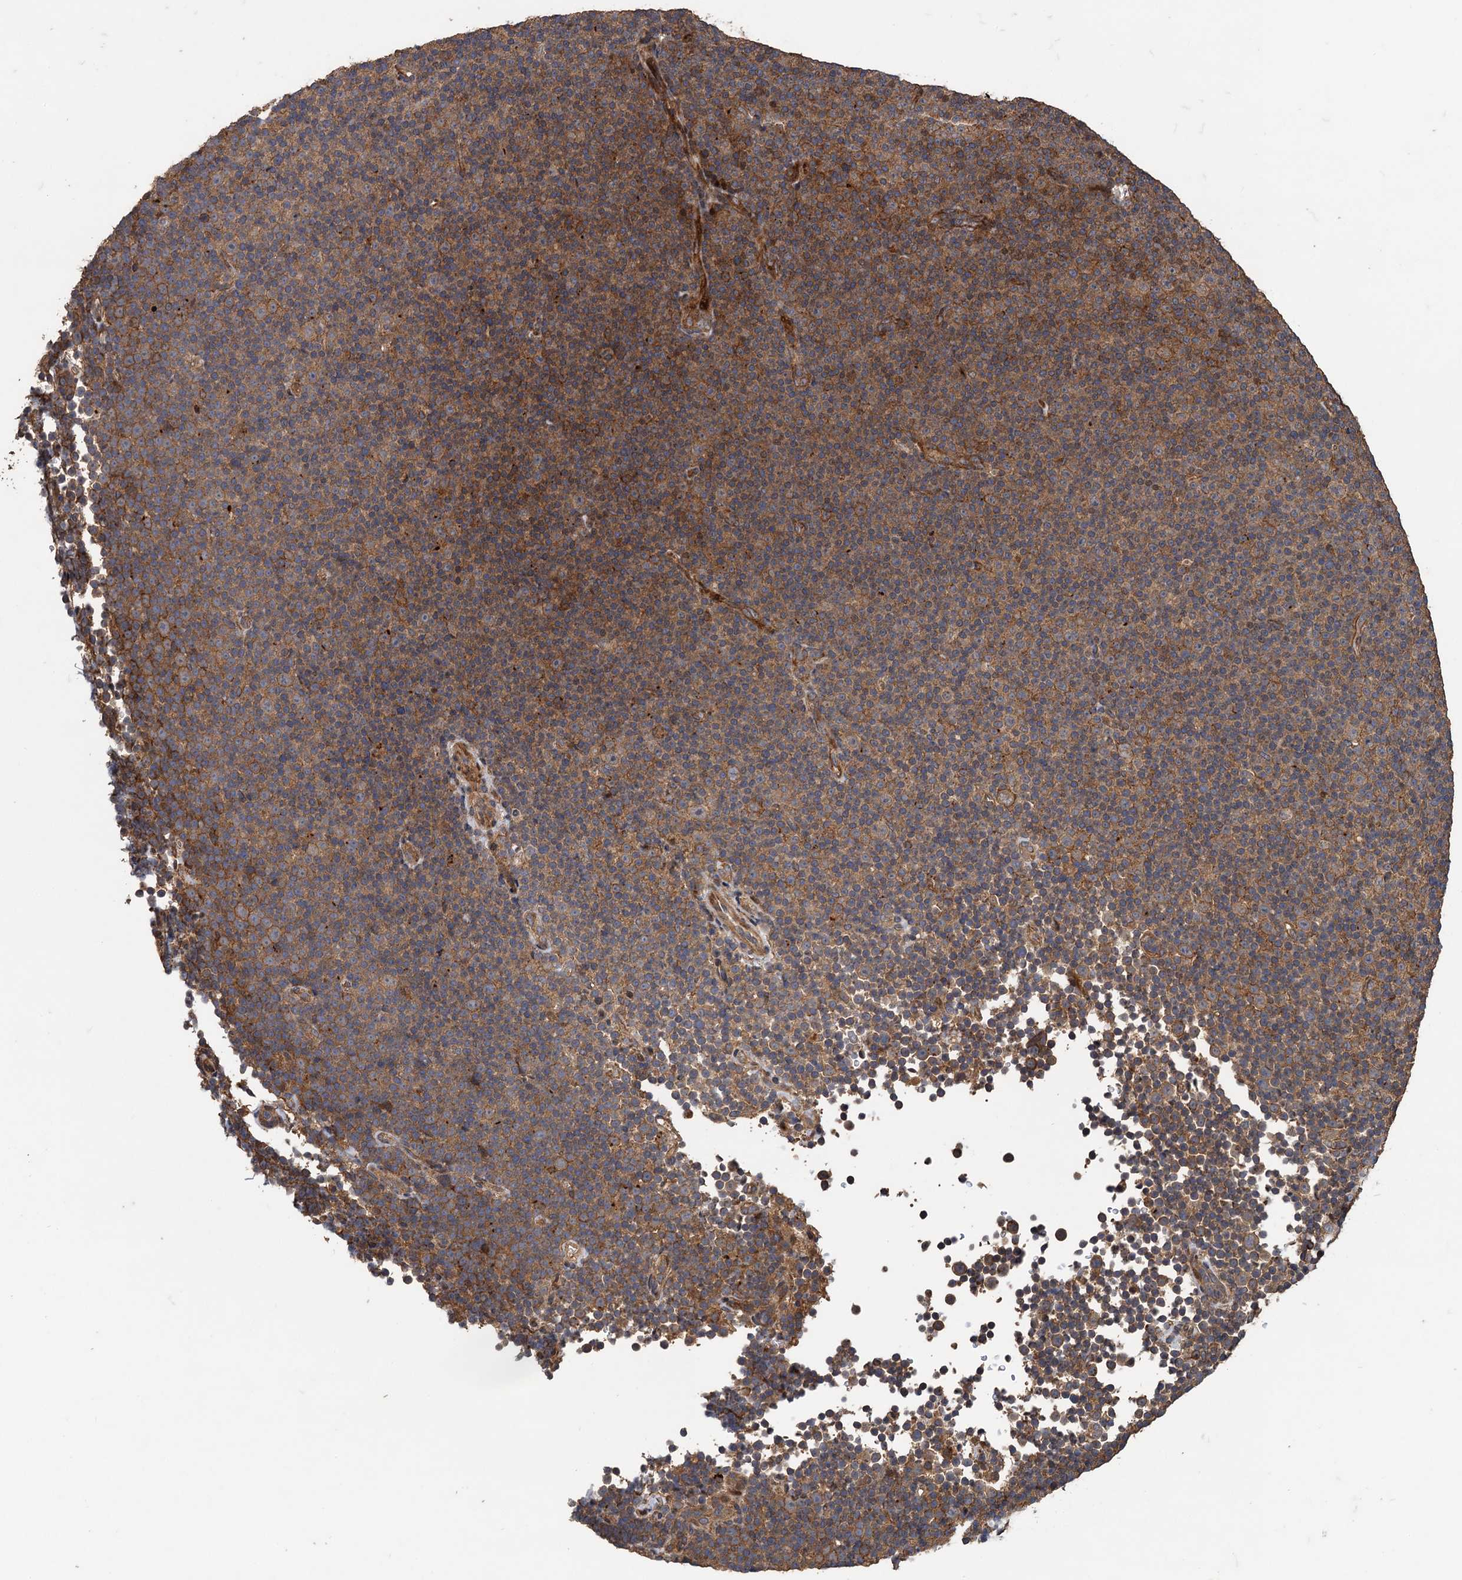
{"staining": {"intensity": "moderate", "quantity": ">75%", "location": "cytoplasmic/membranous"}, "tissue": "lymphoma", "cell_type": "Tumor cells", "image_type": "cancer", "snomed": [{"axis": "morphology", "description": "Malignant lymphoma, non-Hodgkin's type, Low grade"}, {"axis": "topography", "description": "Lymph node"}], "caption": "Immunohistochemistry (IHC) staining of lymphoma, which shows medium levels of moderate cytoplasmic/membranous staining in approximately >75% of tumor cells indicating moderate cytoplasmic/membranous protein expression. The staining was performed using DAB (3,3'-diaminobenzidine) (brown) for protein detection and nuclei were counterstained in hematoxylin (blue).", "gene": "TMEM39B", "patient": {"sex": "female", "age": 67}}